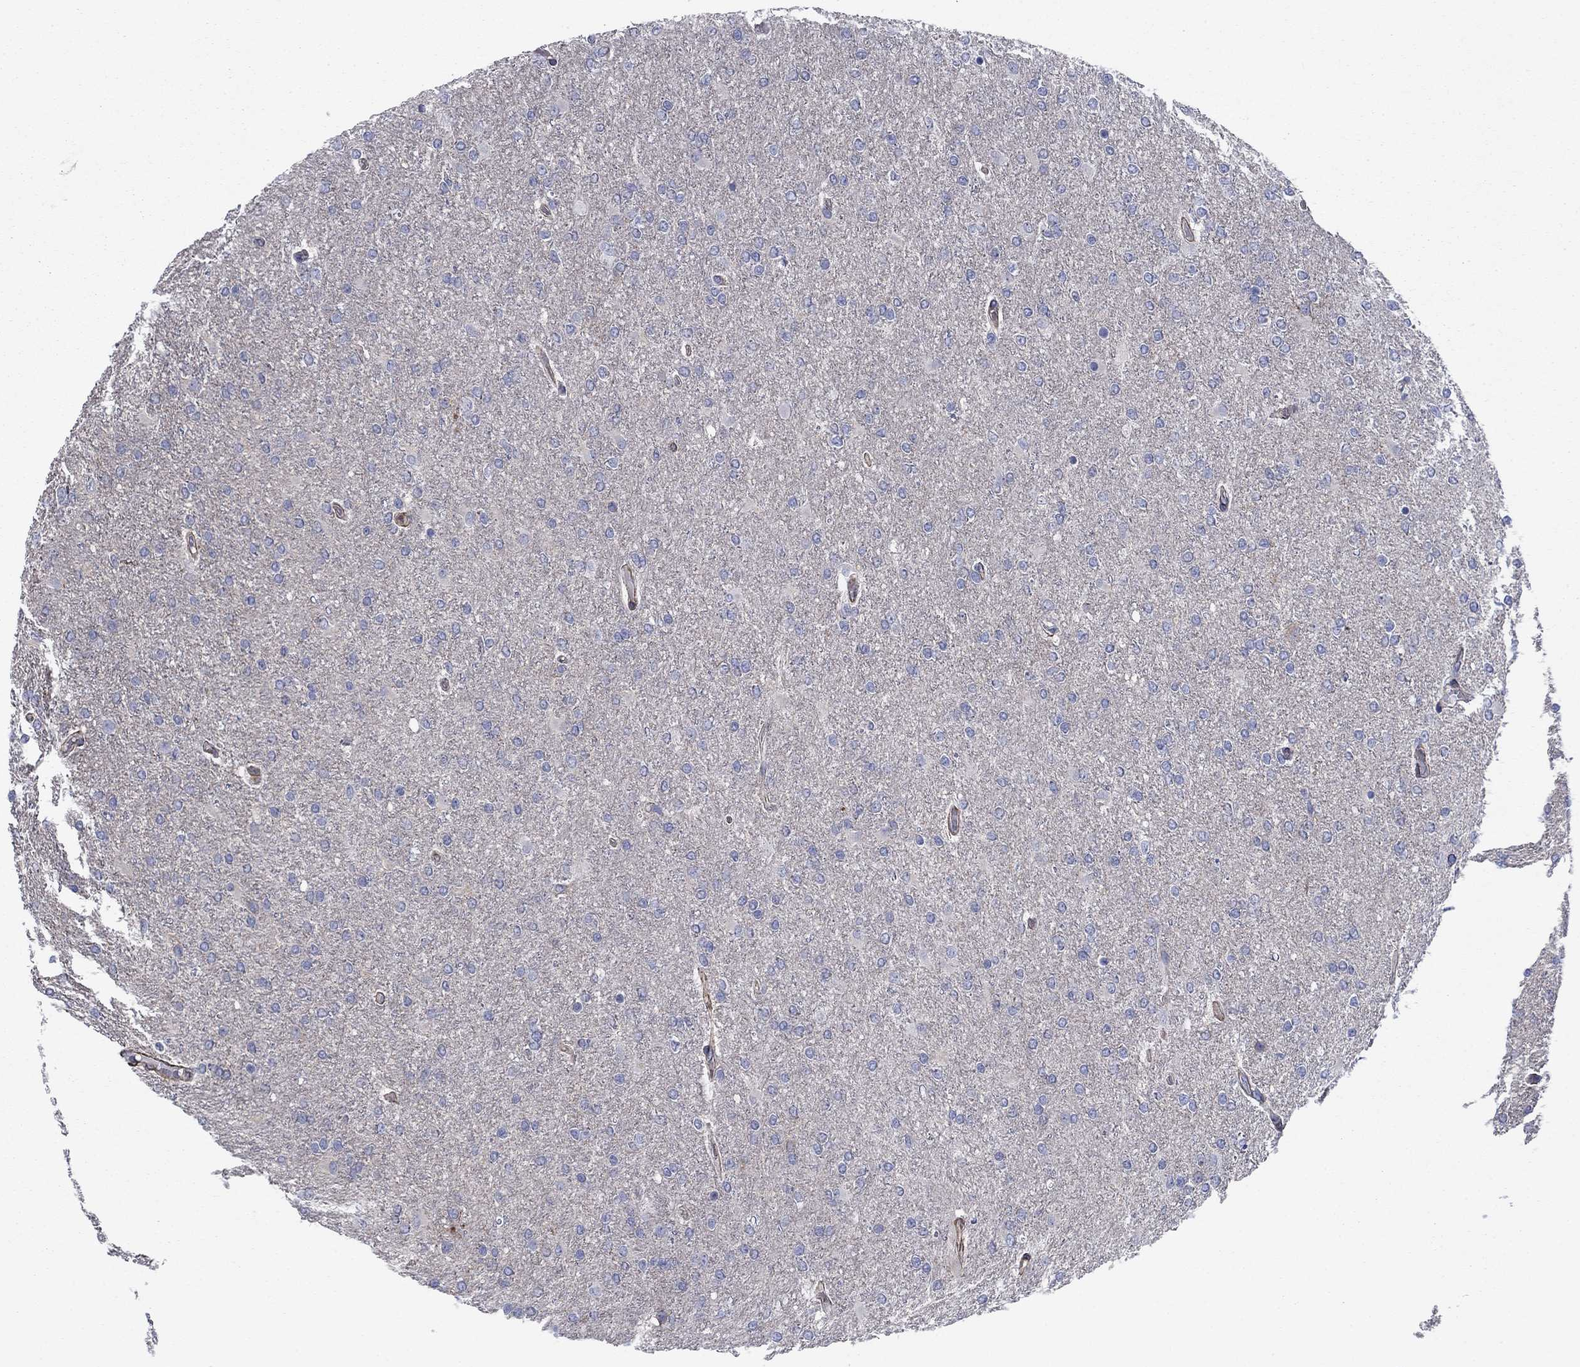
{"staining": {"intensity": "negative", "quantity": "none", "location": "none"}, "tissue": "glioma", "cell_type": "Tumor cells", "image_type": "cancer", "snomed": [{"axis": "morphology", "description": "Glioma, malignant, High grade"}, {"axis": "topography", "description": "Cerebral cortex"}], "caption": "Tumor cells show no significant protein positivity in malignant glioma (high-grade).", "gene": "PSD4", "patient": {"sex": "male", "age": 70}}